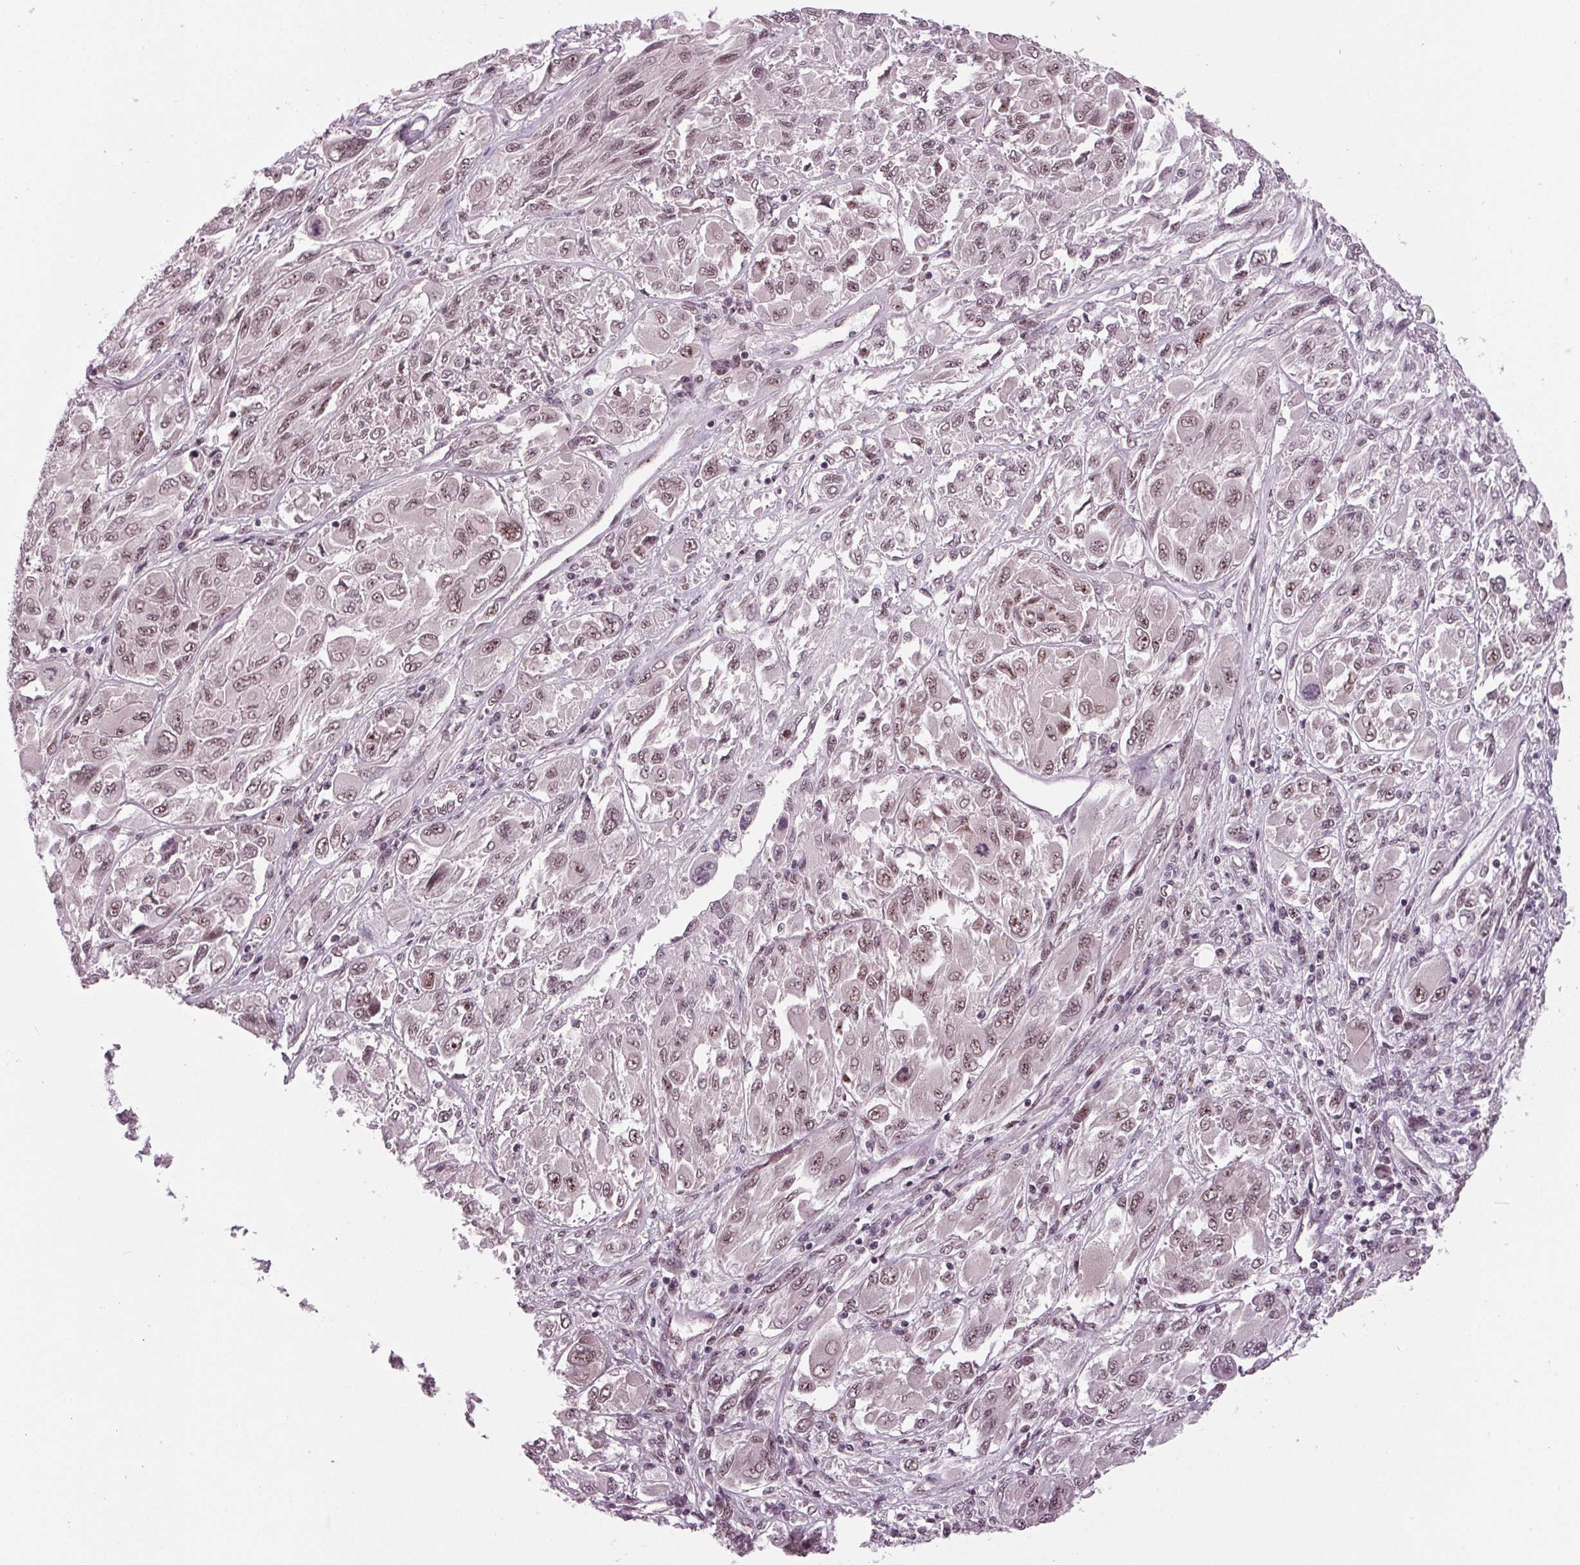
{"staining": {"intensity": "moderate", "quantity": "25%-75%", "location": "nuclear"}, "tissue": "melanoma", "cell_type": "Tumor cells", "image_type": "cancer", "snomed": [{"axis": "morphology", "description": "Malignant melanoma, NOS"}, {"axis": "topography", "description": "Skin"}], "caption": "This photomicrograph reveals IHC staining of human melanoma, with medium moderate nuclear expression in about 25%-75% of tumor cells.", "gene": "DDX41", "patient": {"sex": "female", "age": 91}}